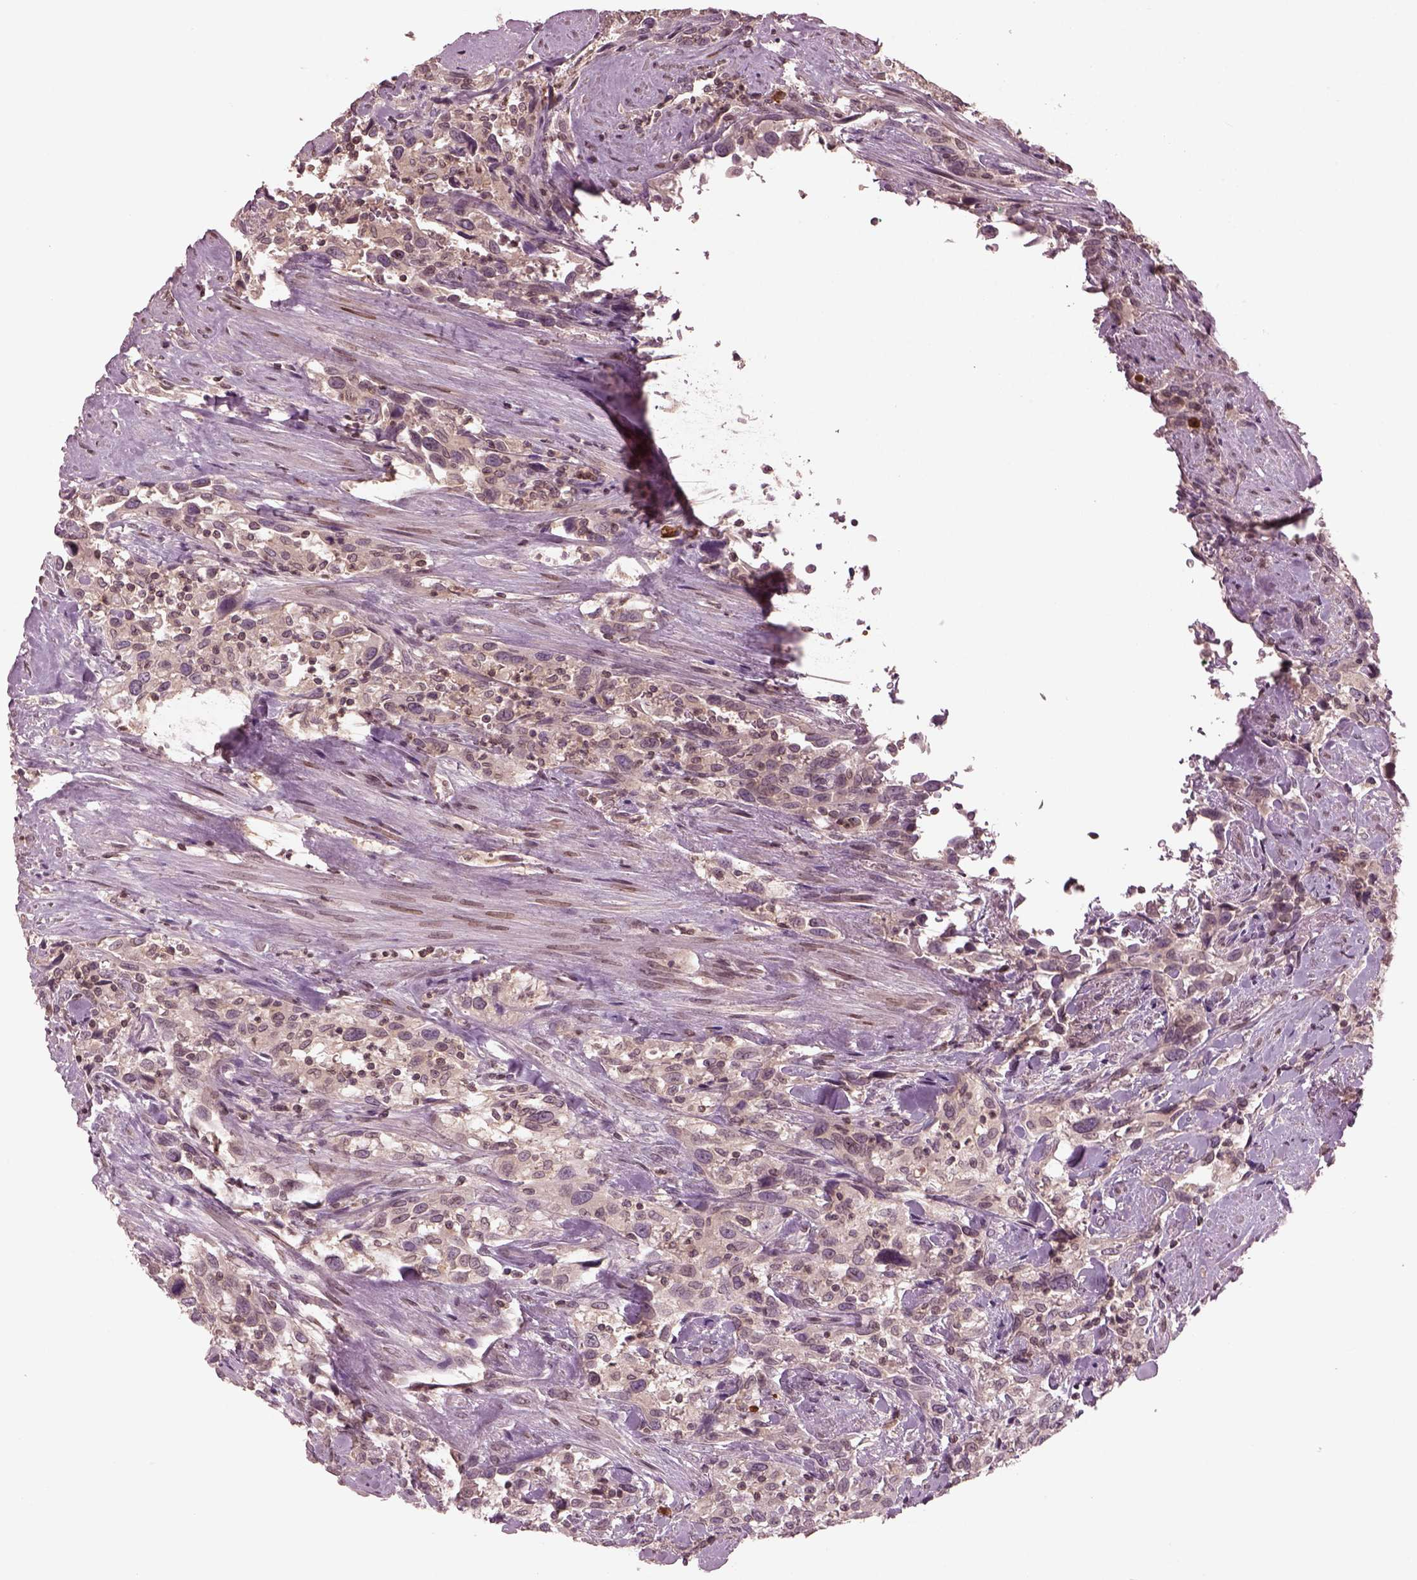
{"staining": {"intensity": "negative", "quantity": "none", "location": "none"}, "tissue": "urothelial cancer", "cell_type": "Tumor cells", "image_type": "cancer", "snomed": [{"axis": "morphology", "description": "Urothelial carcinoma, NOS"}, {"axis": "morphology", "description": "Urothelial carcinoma, High grade"}, {"axis": "topography", "description": "Urinary bladder"}], "caption": "Immunohistochemistry (IHC) of human transitional cell carcinoma shows no staining in tumor cells. (Immunohistochemistry, brightfield microscopy, high magnification).", "gene": "PTX4", "patient": {"sex": "female", "age": 64}}